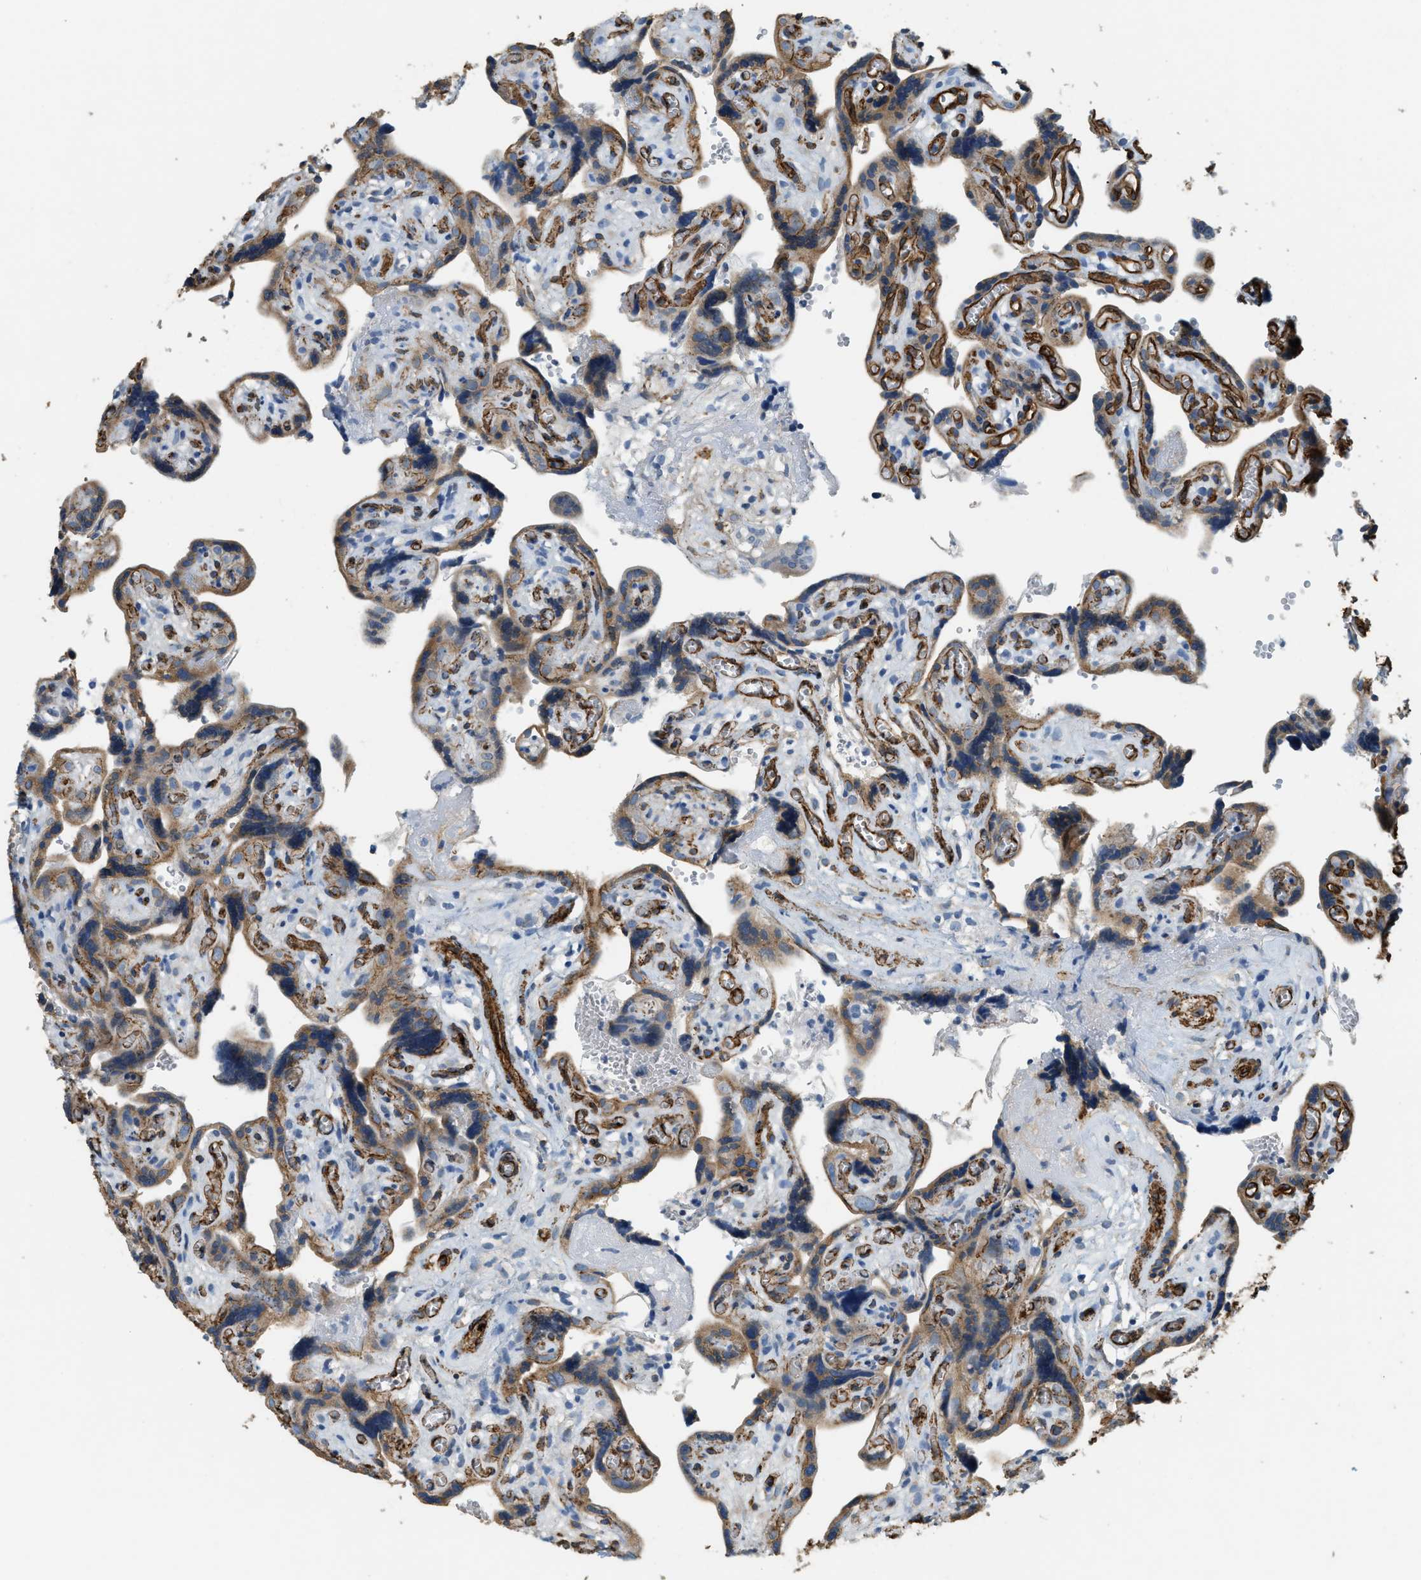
{"staining": {"intensity": "moderate", "quantity": ">75%", "location": "cytoplasmic/membranous"}, "tissue": "placenta", "cell_type": "Decidual cells", "image_type": "normal", "snomed": [{"axis": "morphology", "description": "Normal tissue, NOS"}, {"axis": "topography", "description": "Placenta"}], "caption": "Moderate cytoplasmic/membranous protein positivity is appreciated in about >75% of decidual cells in placenta.", "gene": "TMEM43", "patient": {"sex": "female", "age": 30}}